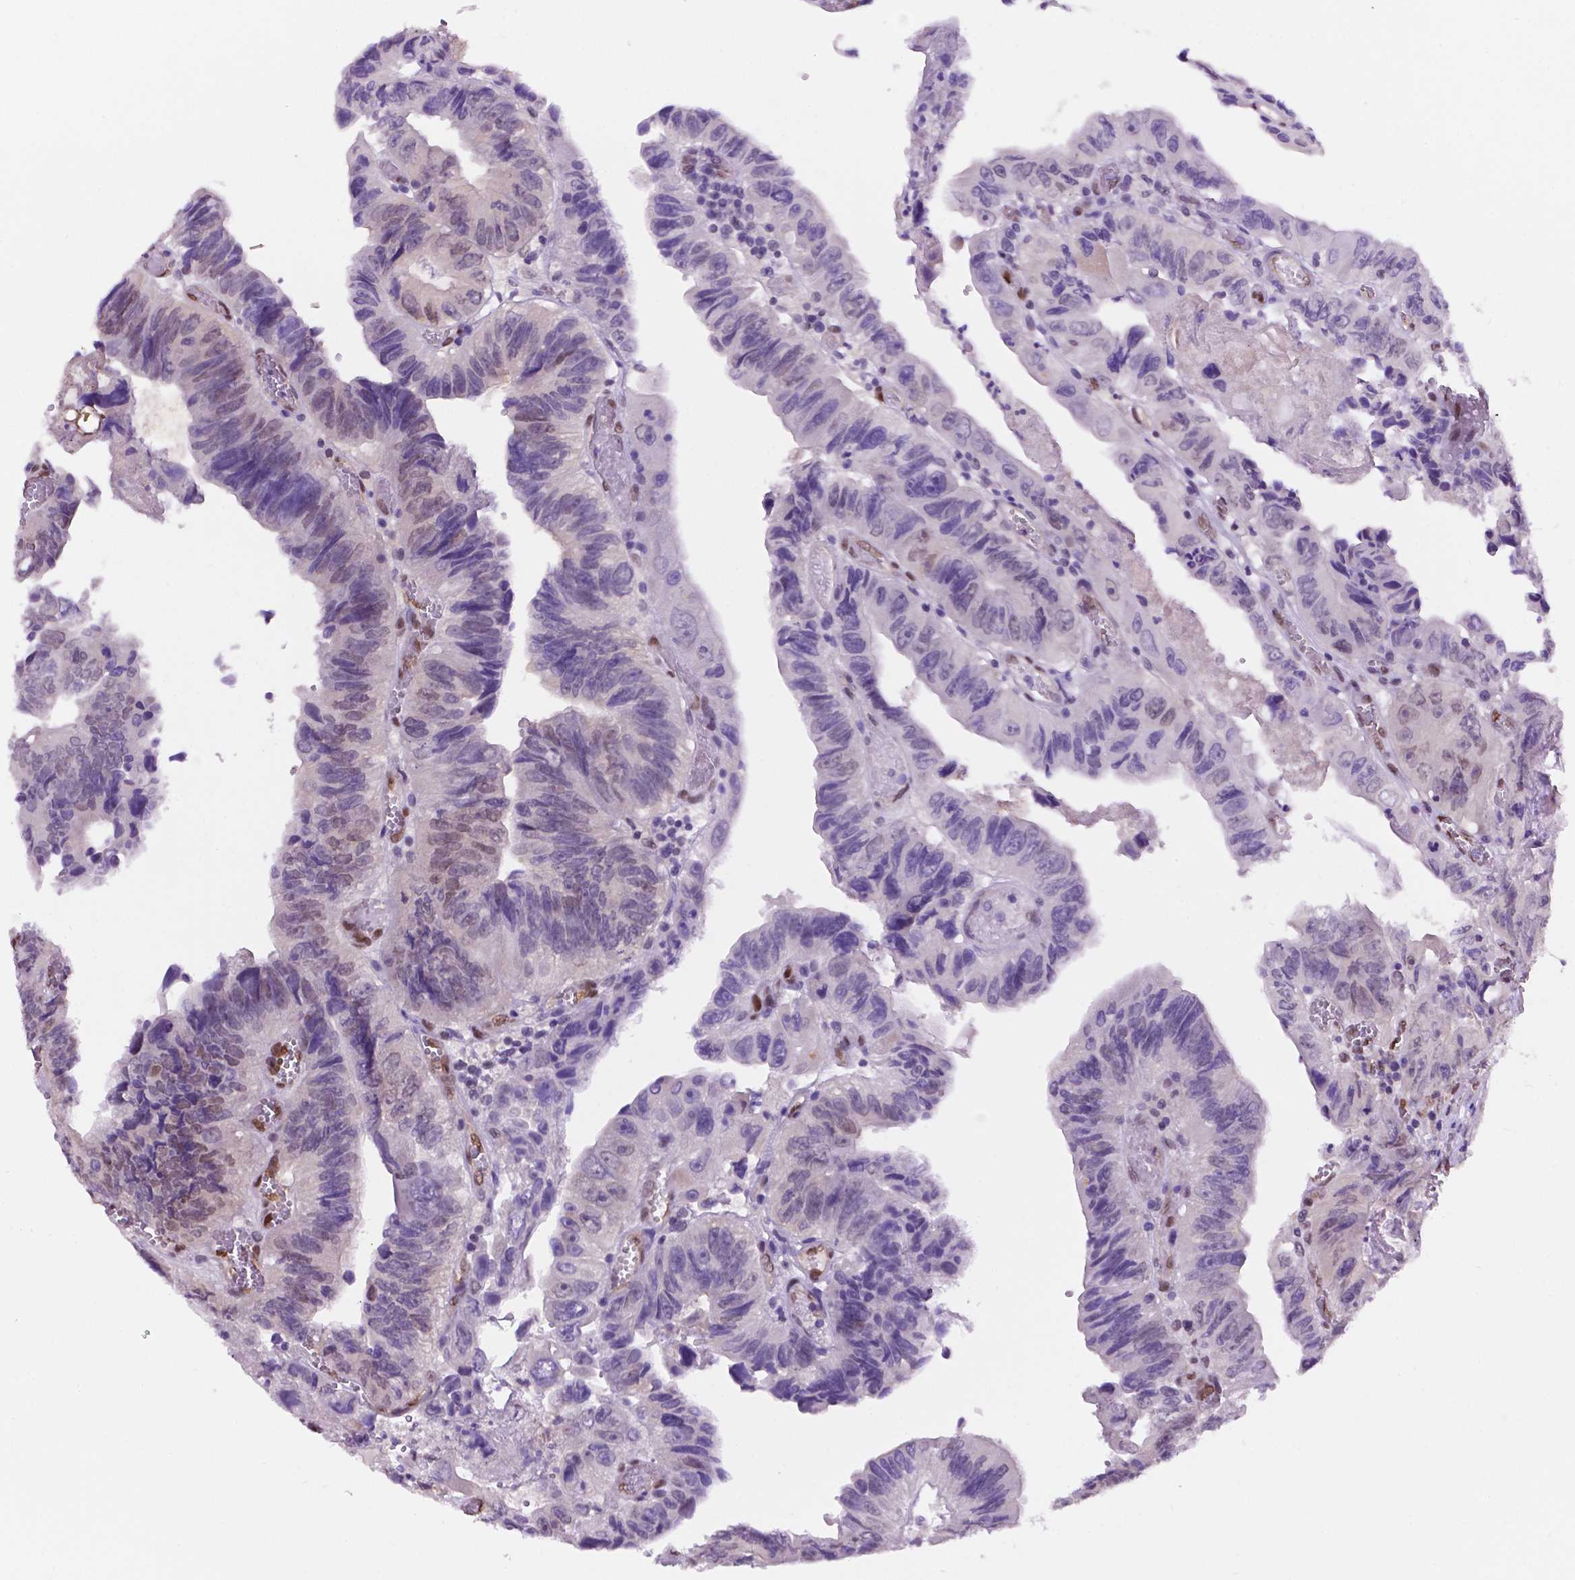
{"staining": {"intensity": "weak", "quantity": "25%-75%", "location": "nuclear"}, "tissue": "colorectal cancer", "cell_type": "Tumor cells", "image_type": "cancer", "snomed": [{"axis": "morphology", "description": "Adenocarcinoma, NOS"}, {"axis": "topography", "description": "Colon"}], "caption": "Weak nuclear expression for a protein is appreciated in approximately 25%-75% of tumor cells of colorectal cancer using IHC.", "gene": "ERF", "patient": {"sex": "female", "age": 84}}